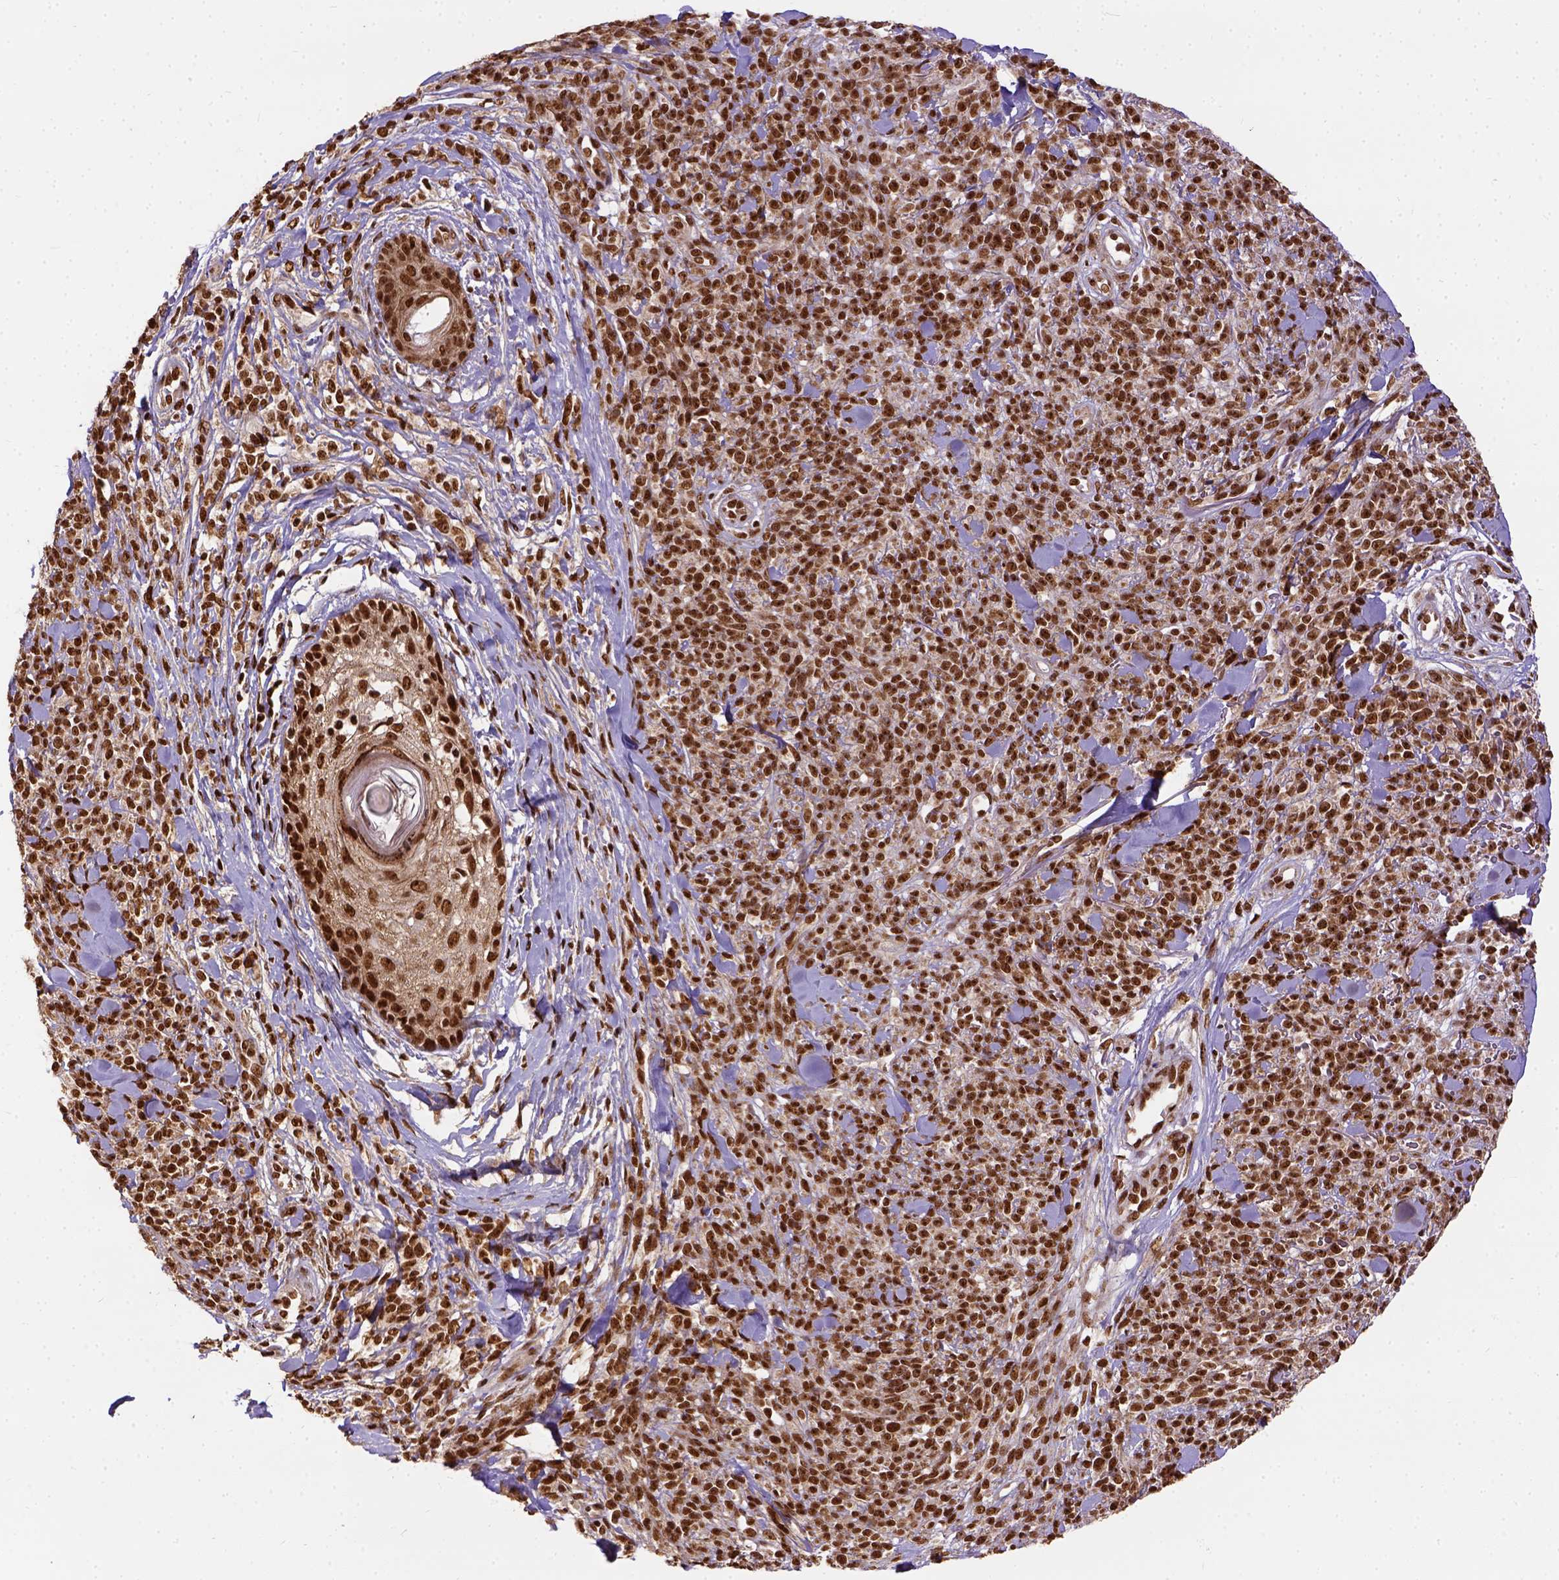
{"staining": {"intensity": "strong", "quantity": ">75%", "location": "nuclear"}, "tissue": "melanoma", "cell_type": "Tumor cells", "image_type": "cancer", "snomed": [{"axis": "morphology", "description": "Malignant melanoma, NOS"}, {"axis": "topography", "description": "Skin"}, {"axis": "topography", "description": "Skin of trunk"}], "caption": "Melanoma stained with IHC demonstrates strong nuclear positivity in approximately >75% of tumor cells. Immunohistochemistry stains the protein of interest in brown and the nuclei are stained blue.", "gene": "NACC1", "patient": {"sex": "male", "age": 74}}